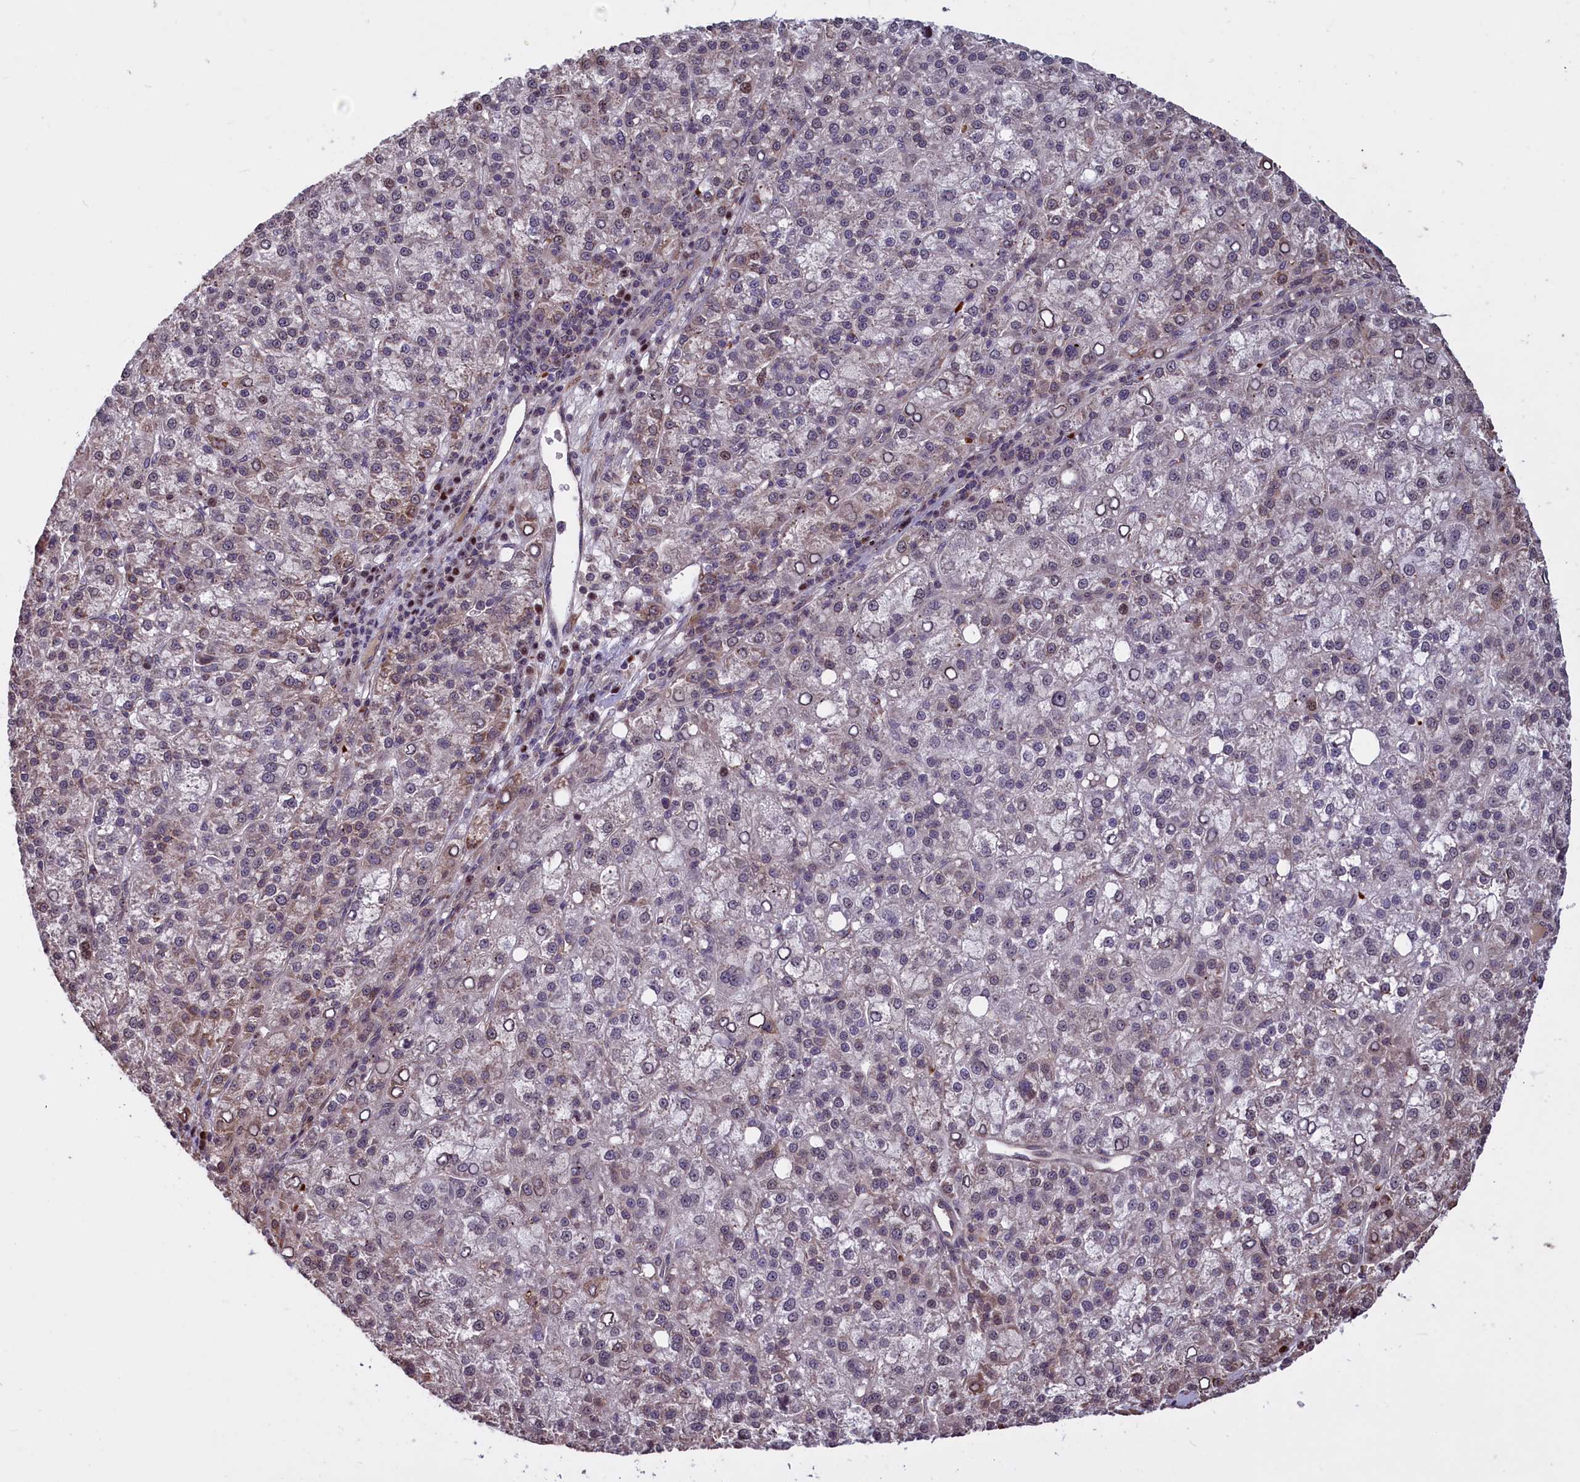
{"staining": {"intensity": "moderate", "quantity": "<25%", "location": "cytoplasmic/membranous,nuclear"}, "tissue": "liver cancer", "cell_type": "Tumor cells", "image_type": "cancer", "snomed": [{"axis": "morphology", "description": "Carcinoma, Hepatocellular, NOS"}, {"axis": "topography", "description": "Liver"}], "caption": "Liver cancer (hepatocellular carcinoma) stained for a protein displays moderate cytoplasmic/membranous and nuclear positivity in tumor cells. The staining was performed using DAB (3,3'-diaminobenzidine) to visualize the protein expression in brown, while the nuclei were stained in blue with hematoxylin (Magnification: 20x).", "gene": "SHFL", "patient": {"sex": "female", "age": 58}}